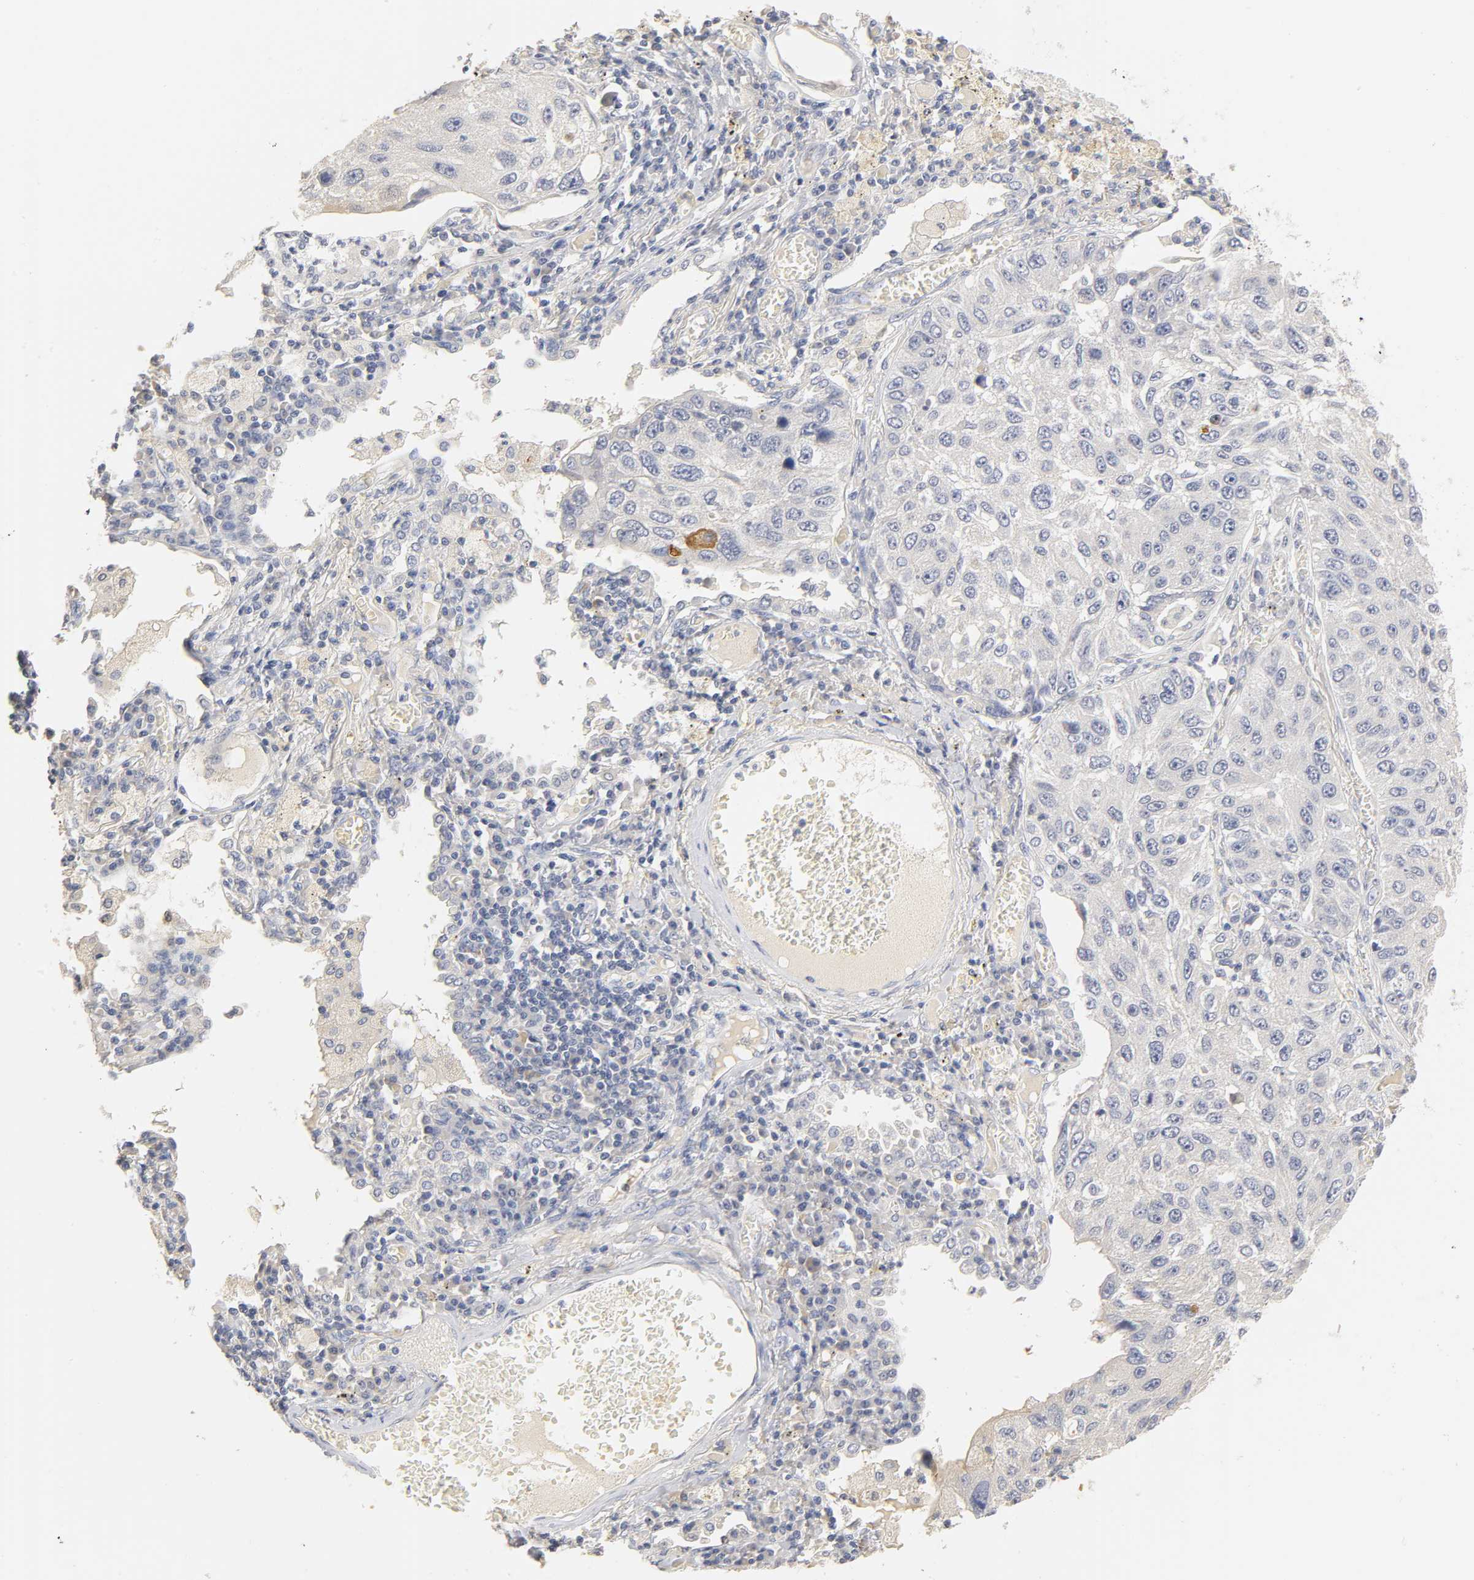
{"staining": {"intensity": "strong", "quantity": "<25%", "location": "cytoplasmic/membranous"}, "tissue": "lung cancer", "cell_type": "Tumor cells", "image_type": "cancer", "snomed": [{"axis": "morphology", "description": "Squamous cell carcinoma, NOS"}, {"axis": "topography", "description": "Lung"}], "caption": "A brown stain labels strong cytoplasmic/membranous staining of a protein in human lung cancer tumor cells.", "gene": "OVOL1", "patient": {"sex": "male", "age": 71}}